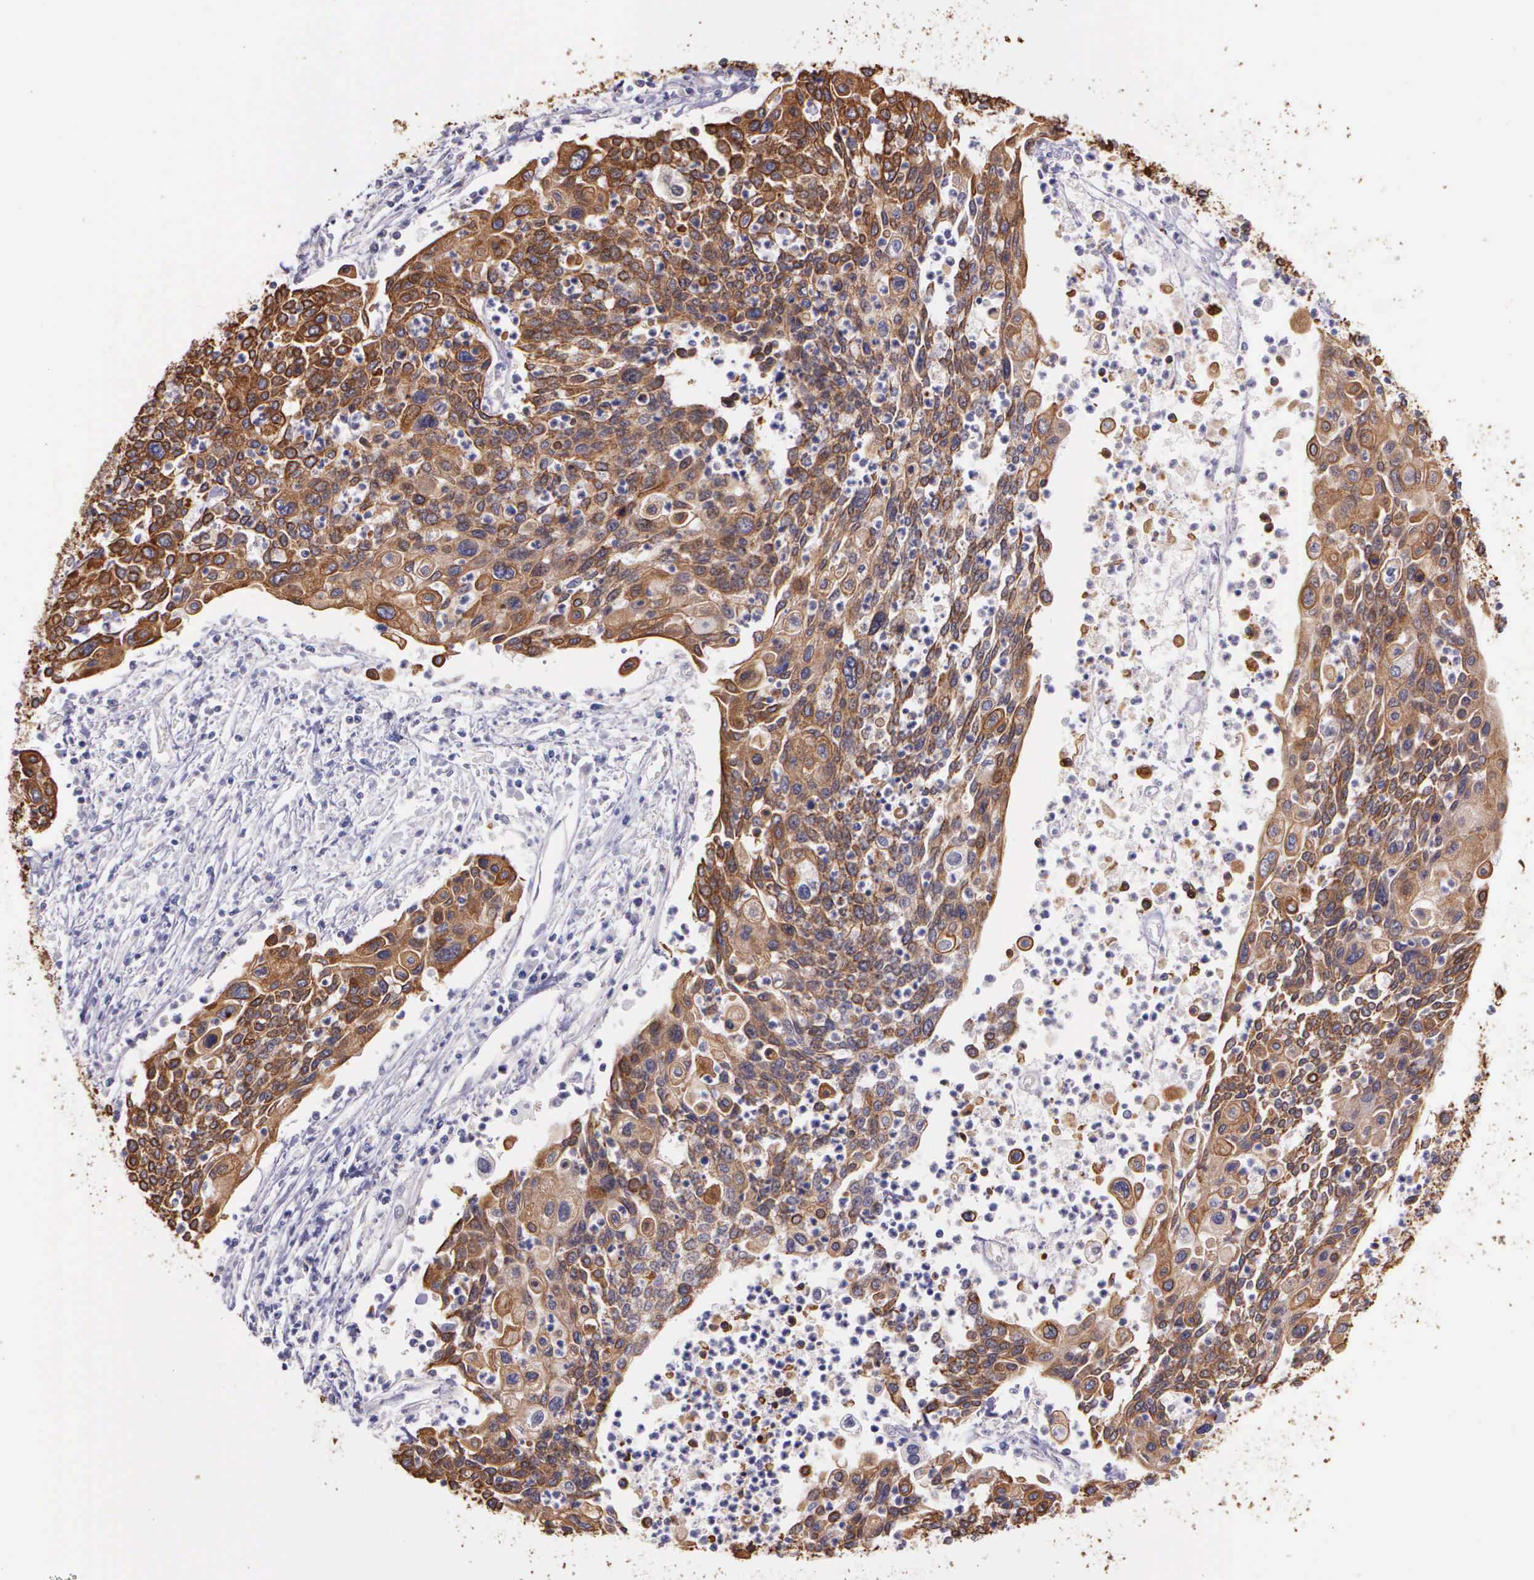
{"staining": {"intensity": "moderate", "quantity": ">75%", "location": "cytoplasmic/membranous"}, "tissue": "cervical cancer", "cell_type": "Tumor cells", "image_type": "cancer", "snomed": [{"axis": "morphology", "description": "Squamous cell carcinoma, NOS"}, {"axis": "topography", "description": "Cervix"}], "caption": "Protein staining of squamous cell carcinoma (cervical) tissue demonstrates moderate cytoplasmic/membranous expression in about >75% of tumor cells. (DAB (3,3'-diaminobenzidine) IHC with brightfield microscopy, high magnification).", "gene": "IGBP1", "patient": {"sex": "female", "age": 40}}